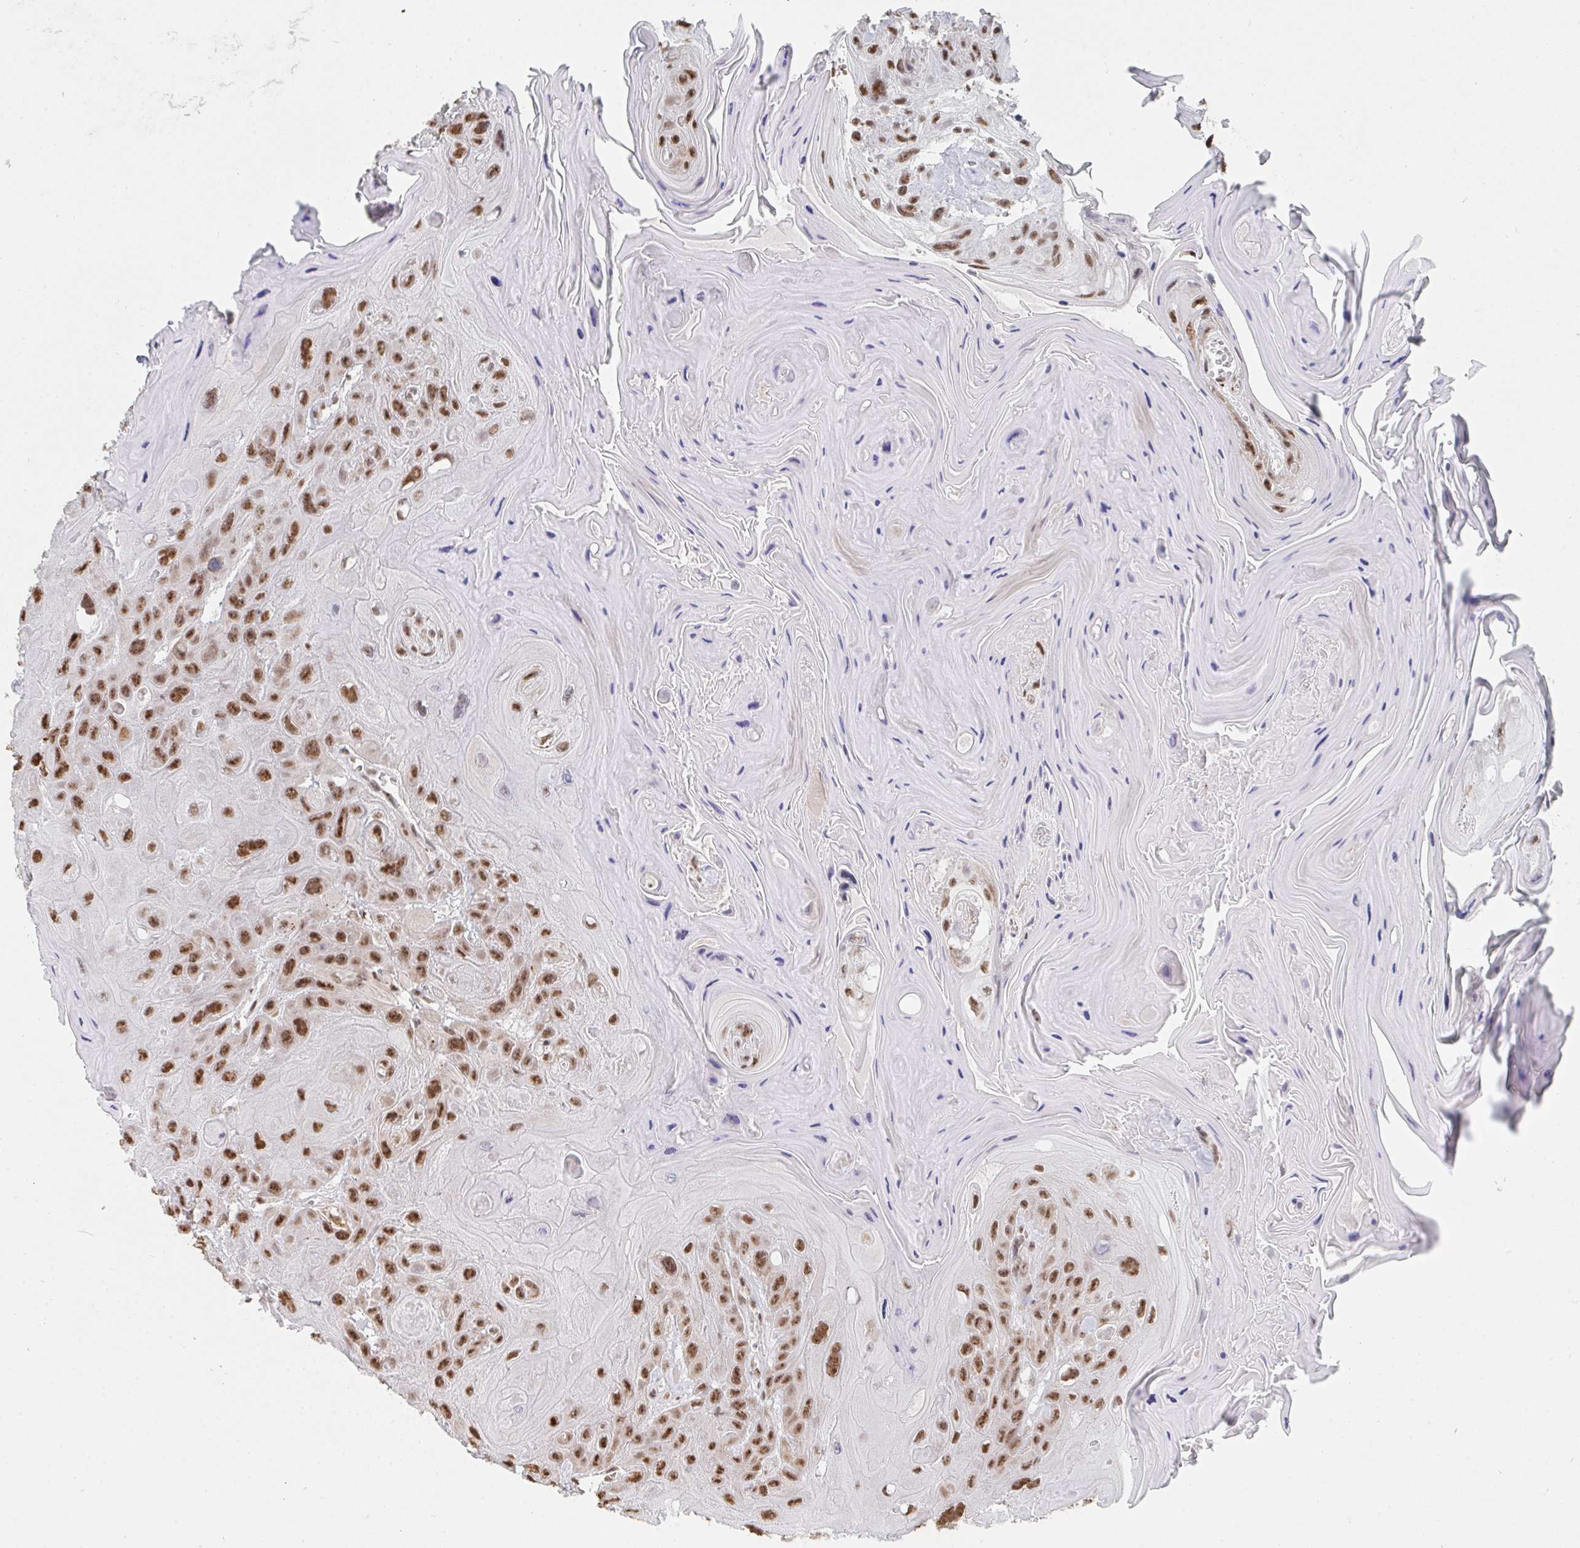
{"staining": {"intensity": "moderate", "quantity": ">75%", "location": "nuclear"}, "tissue": "head and neck cancer", "cell_type": "Tumor cells", "image_type": "cancer", "snomed": [{"axis": "morphology", "description": "Squamous cell carcinoma, NOS"}, {"axis": "topography", "description": "Head-Neck"}], "caption": "IHC (DAB (3,3'-diaminobenzidine)) staining of human head and neck cancer reveals moderate nuclear protein staining in about >75% of tumor cells.", "gene": "MBNL1", "patient": {"sex": "female", "age": 59}}